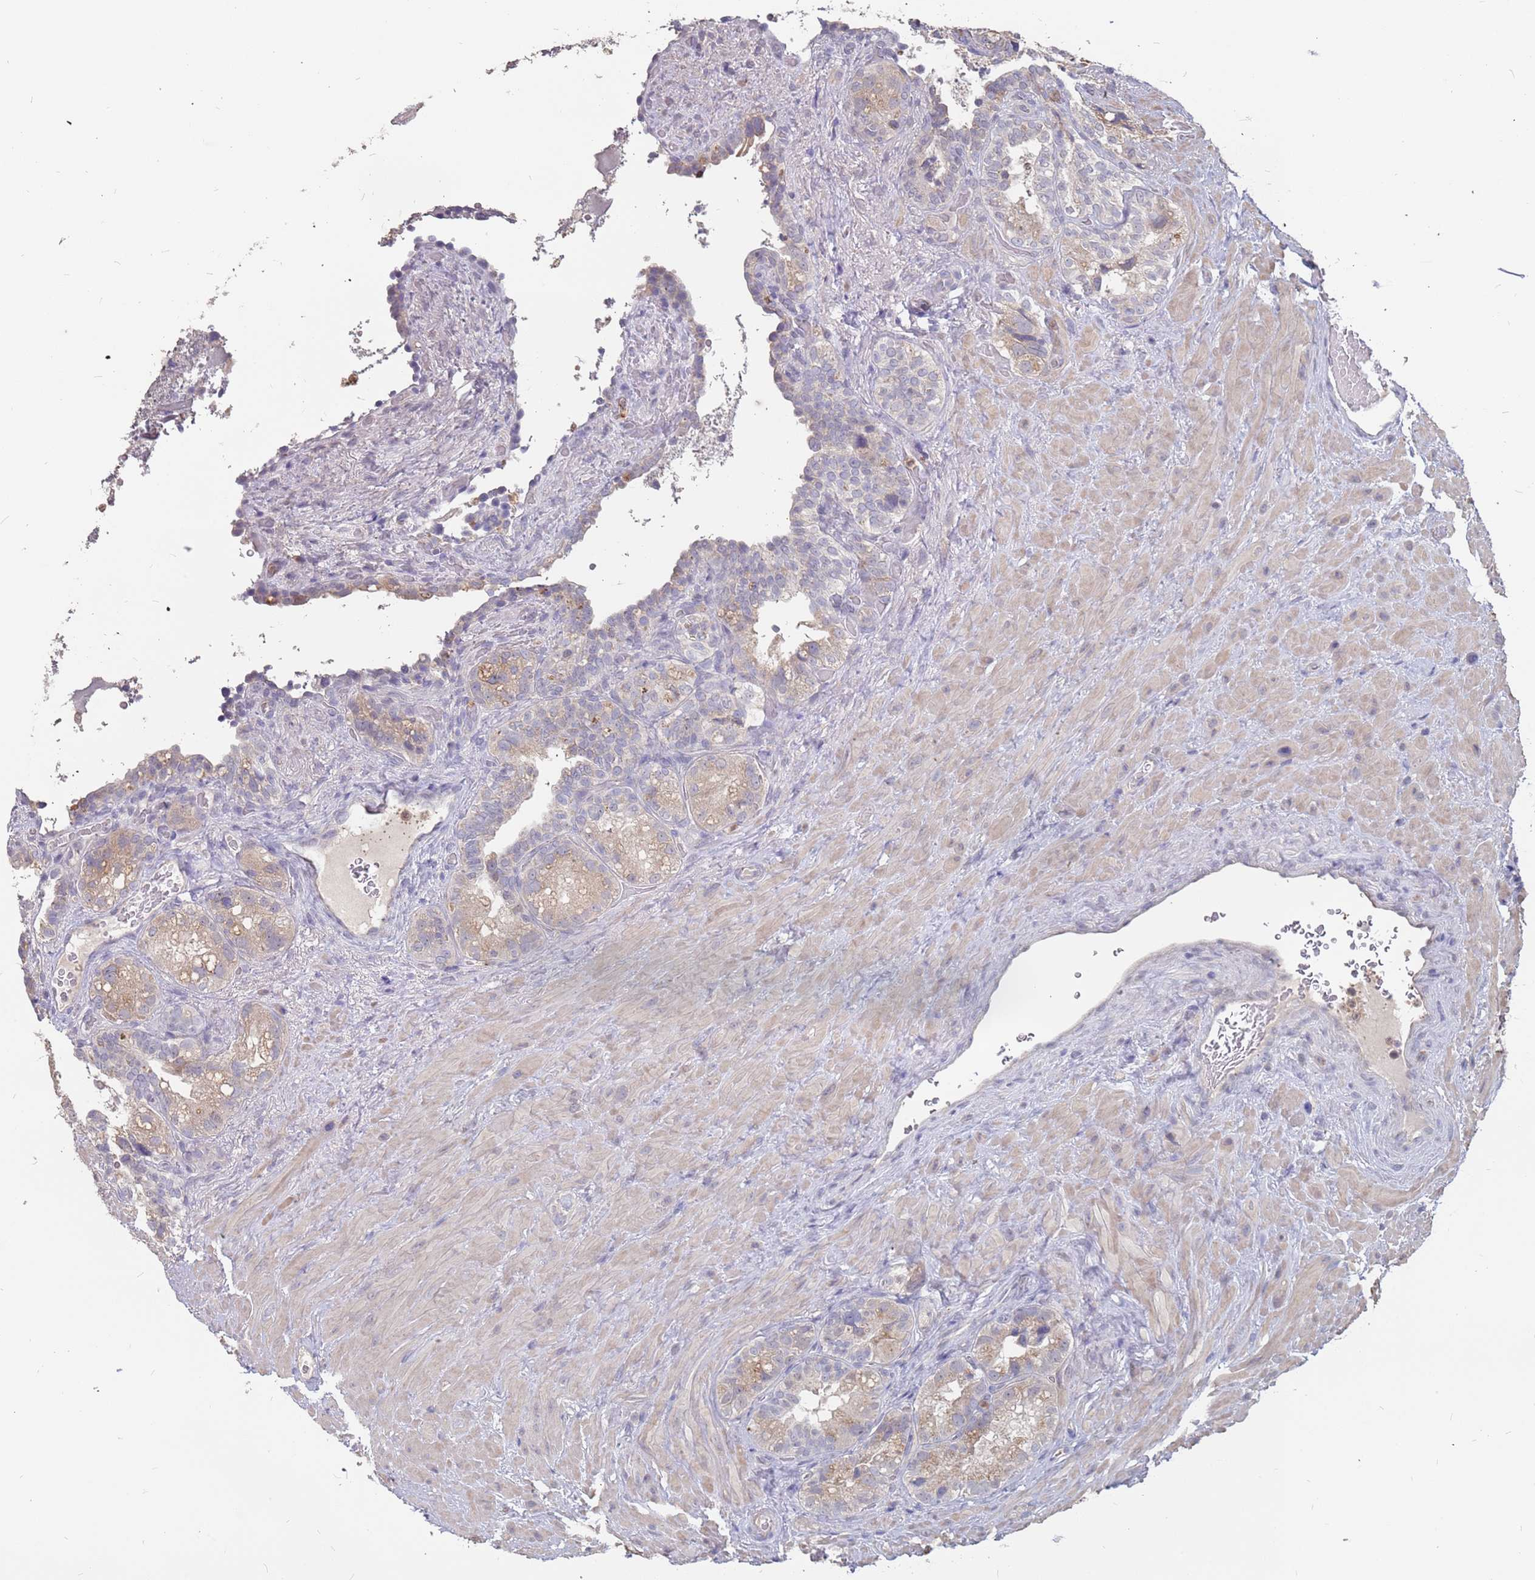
{"staining": {"intensity": "weak", "quantity": ">75%", "location": "cytoplasmic/membranous"}, "tissue": "seminal vesicle", "cell_type": "Glandular cells", "image_type": "normal", "snomed": [{"axis": "morphology", "description": "Normal tissue, NOS"}, {"axis": "topography", "description": "Seminal veicle"}, {"axis": "topography", "description": "Peripheral nerve tissue"}], "caption": "Glandular cells show low levels of weak cytoplasmic/membranous expression in approximately >75% of cells in unremarkable human seminal vesicle. (DAB (3,3'-diaminobenzidine) IHC with brightfield microscopy, high magnification).", "gene": "TCEANC2", "patient": {"sex": "male", "age": 67}}